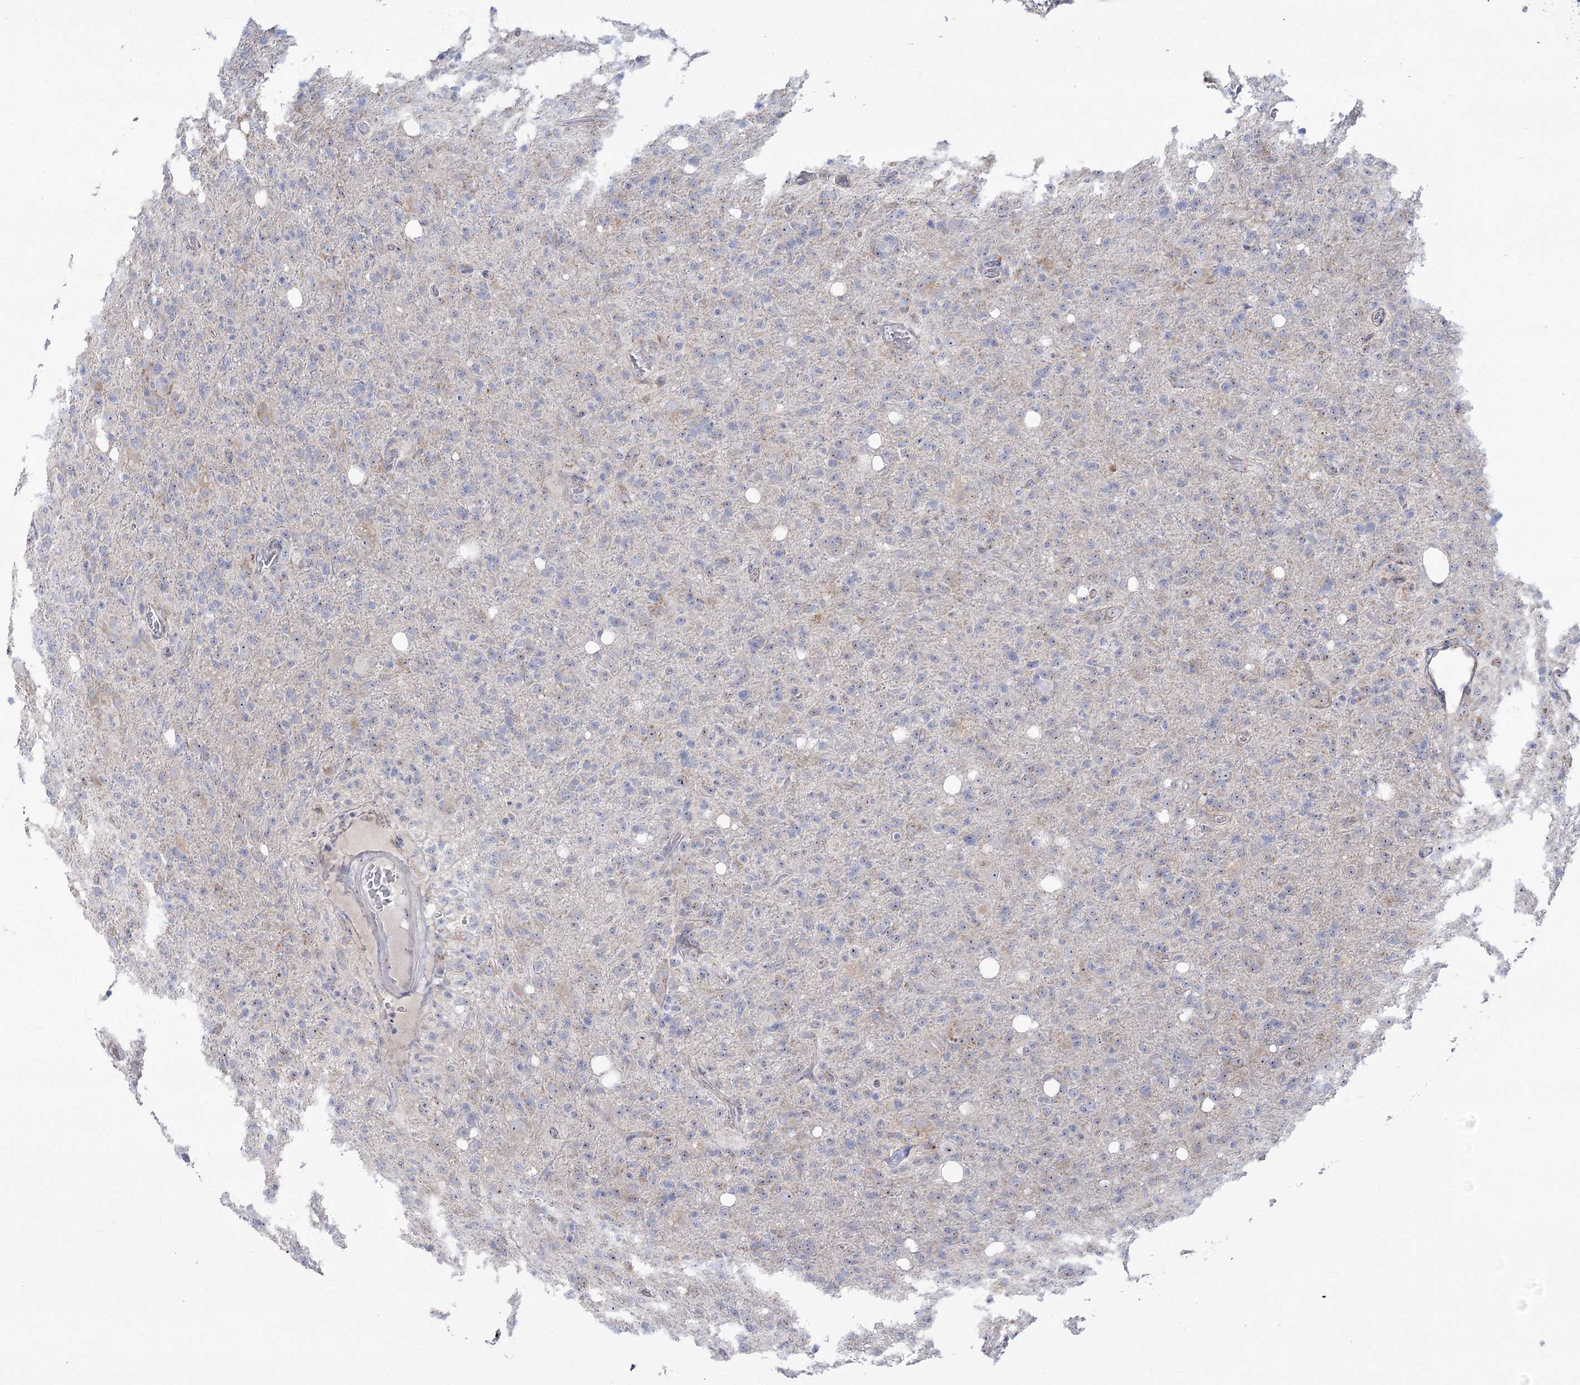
{"staining": {"intensity": "weak", "quantity": "<25%", "location": "nuclear"}, "tissue": "glioma", "cell_type": "Tumor cells", "image_type": "cancer", "snomed": [{"axis": "morphology", "description": "Glioma, malignant, High grade"}, {"axis": "topography", "description": "Brain"}], "caption": "Tumor cells show no significant protein expression in glioma.", "gene": "SUOX", "patient": {"sex": "female", "age": 57}}